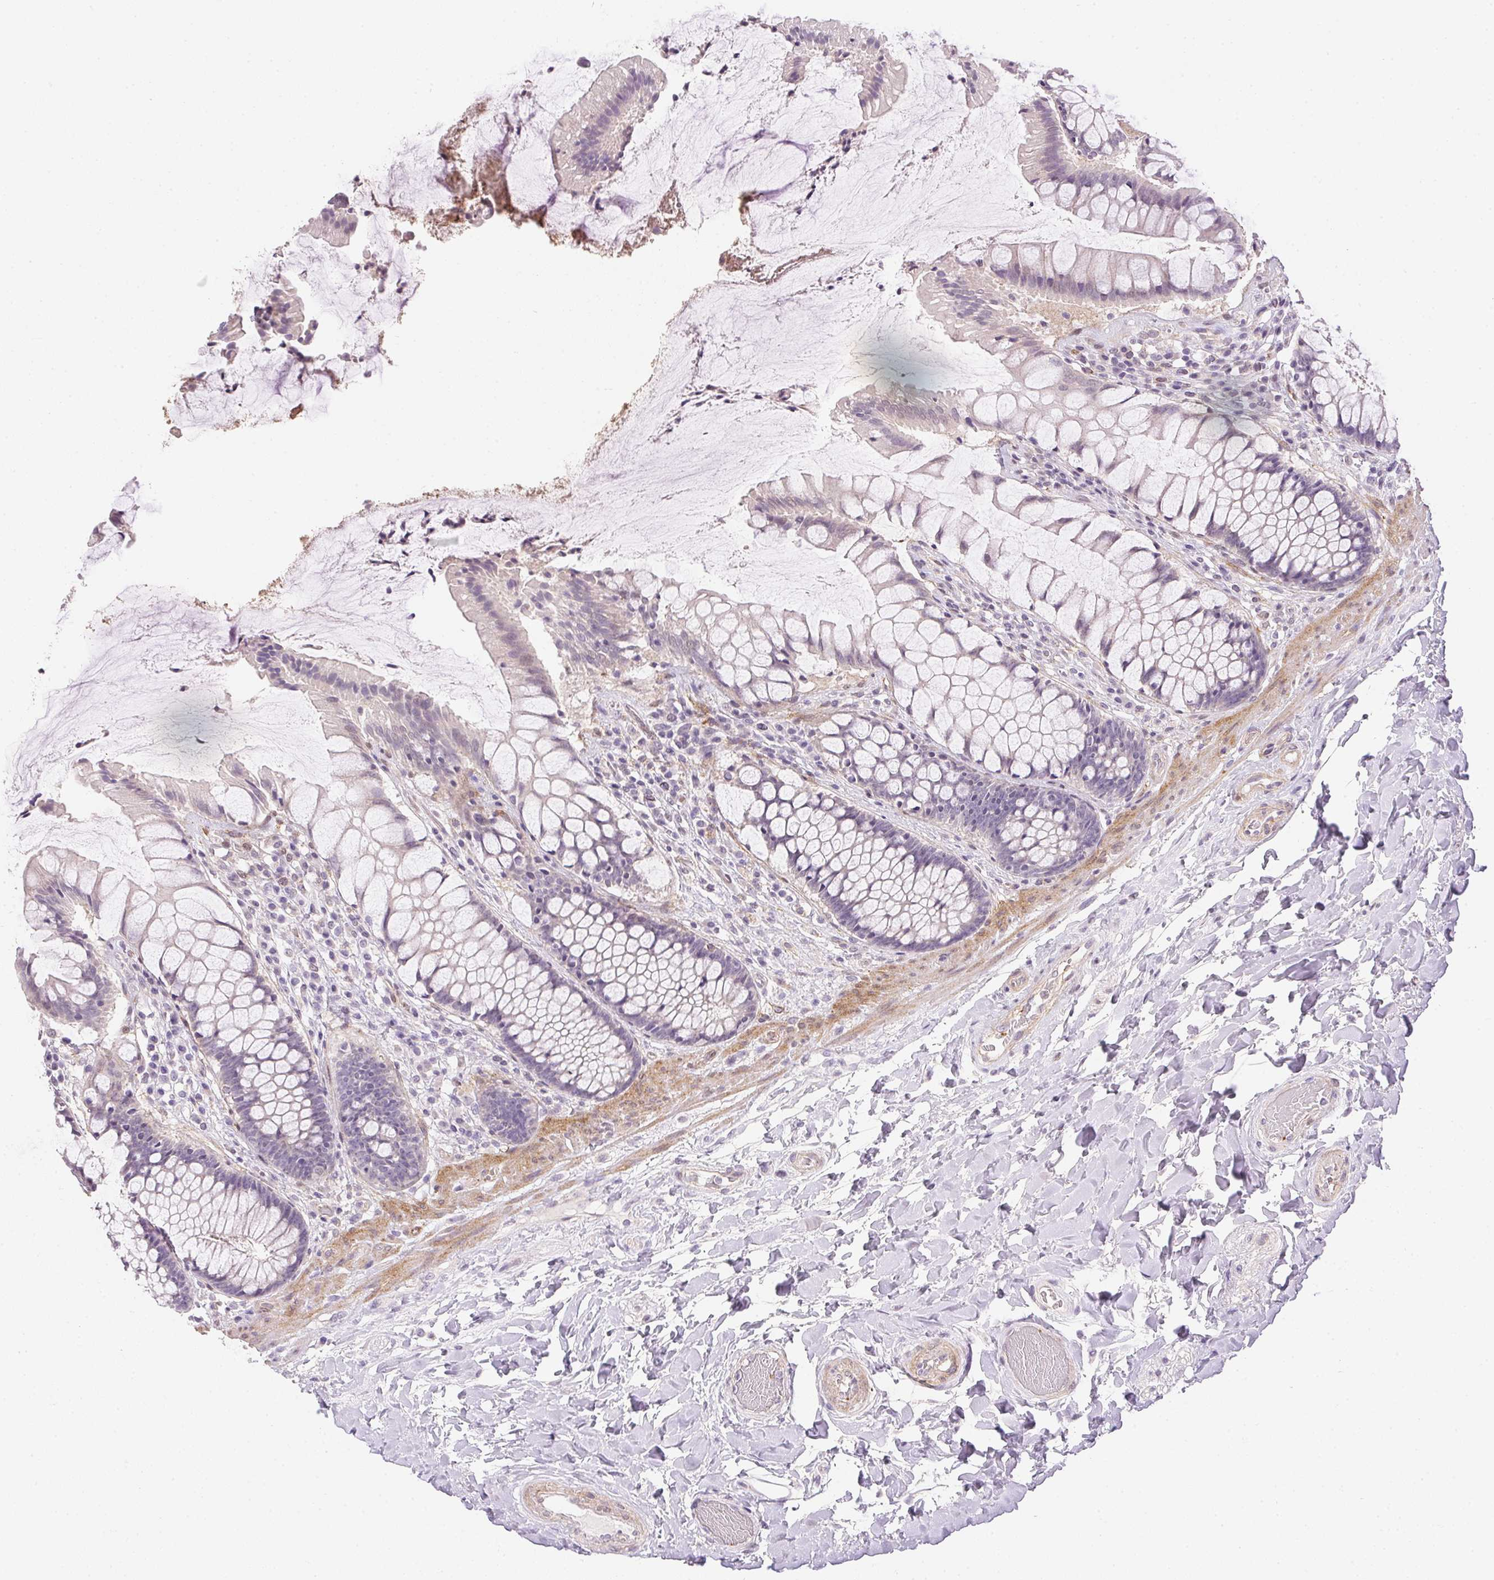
{"staining": {"intensity": "negative", "quantity": "none", "location": "none"}, "tissue": "rectum", "cell_type": "Glandular cells", "image_type": "normal", "snomed": [{"axis": "morphology", "description": "Normal tissue, NOS"}, {"axis": "topography", "description": "Rectum"}], "caption": "Rectum stained for a protein using immunohistochemistry (IHC) exhibits no positivity glandular cells.", "gene": "PRL", "patient": {"sex": "female", "age": 58}}